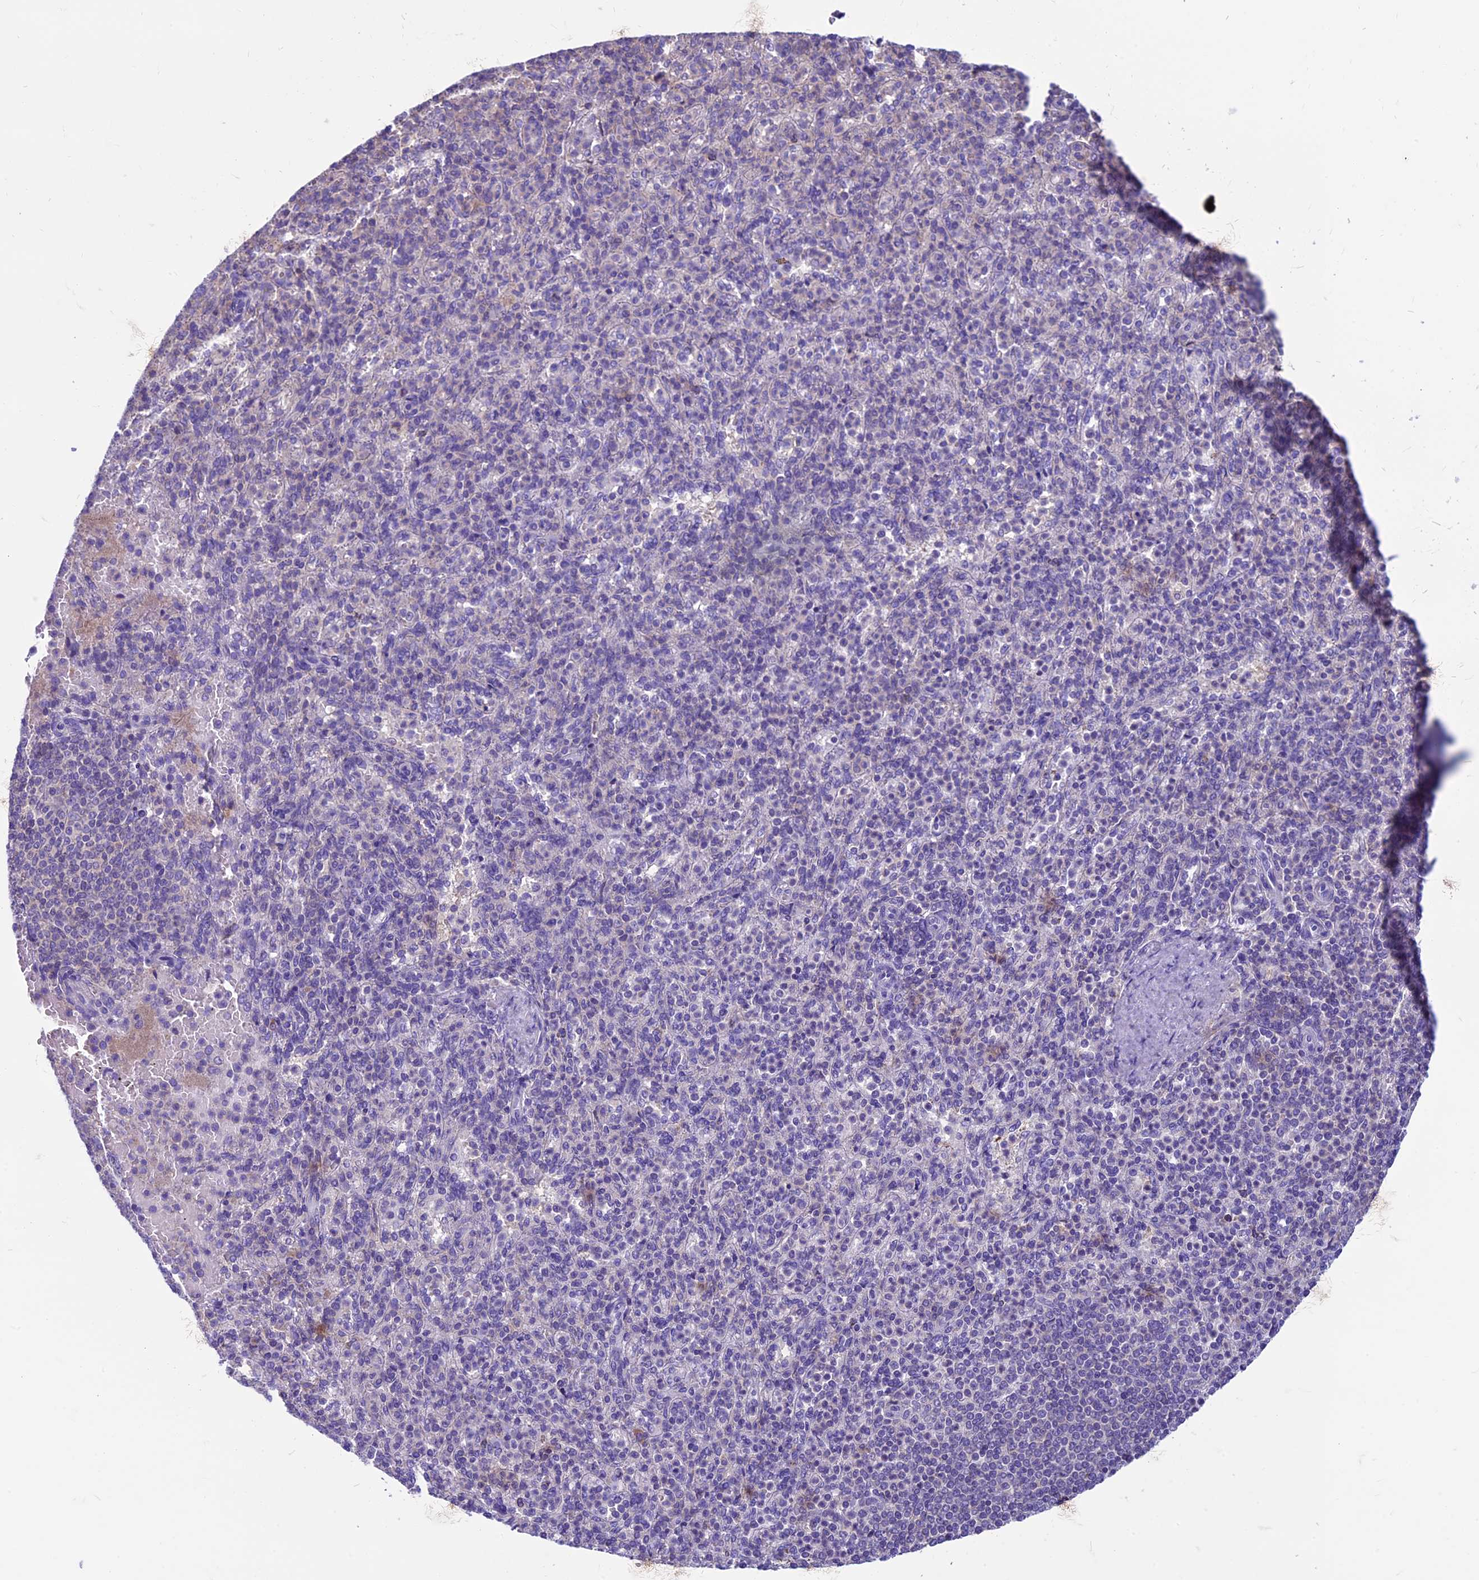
{"staining": {"intensity": "moderate", "quantity": "<25%", "location": "cytoplasmic/membranous"}, "tissue": "spleen", "cell_type": "Cells in red pulp", "image_type": "normal", "snomed": [{"axis": "morphology", "description": "Normal tissue, NOS"}, {"axis": "topography", "description": "Spleen"}], "caption": "A micrograph showing moderate cytoplasmic/membranous expression in about <25% of cells in red pulp in benign spleen, as visualized by brown immunohistochemical staining.", "gene": "CDAN1", "patient": {"sex": "female", "age": 74}}